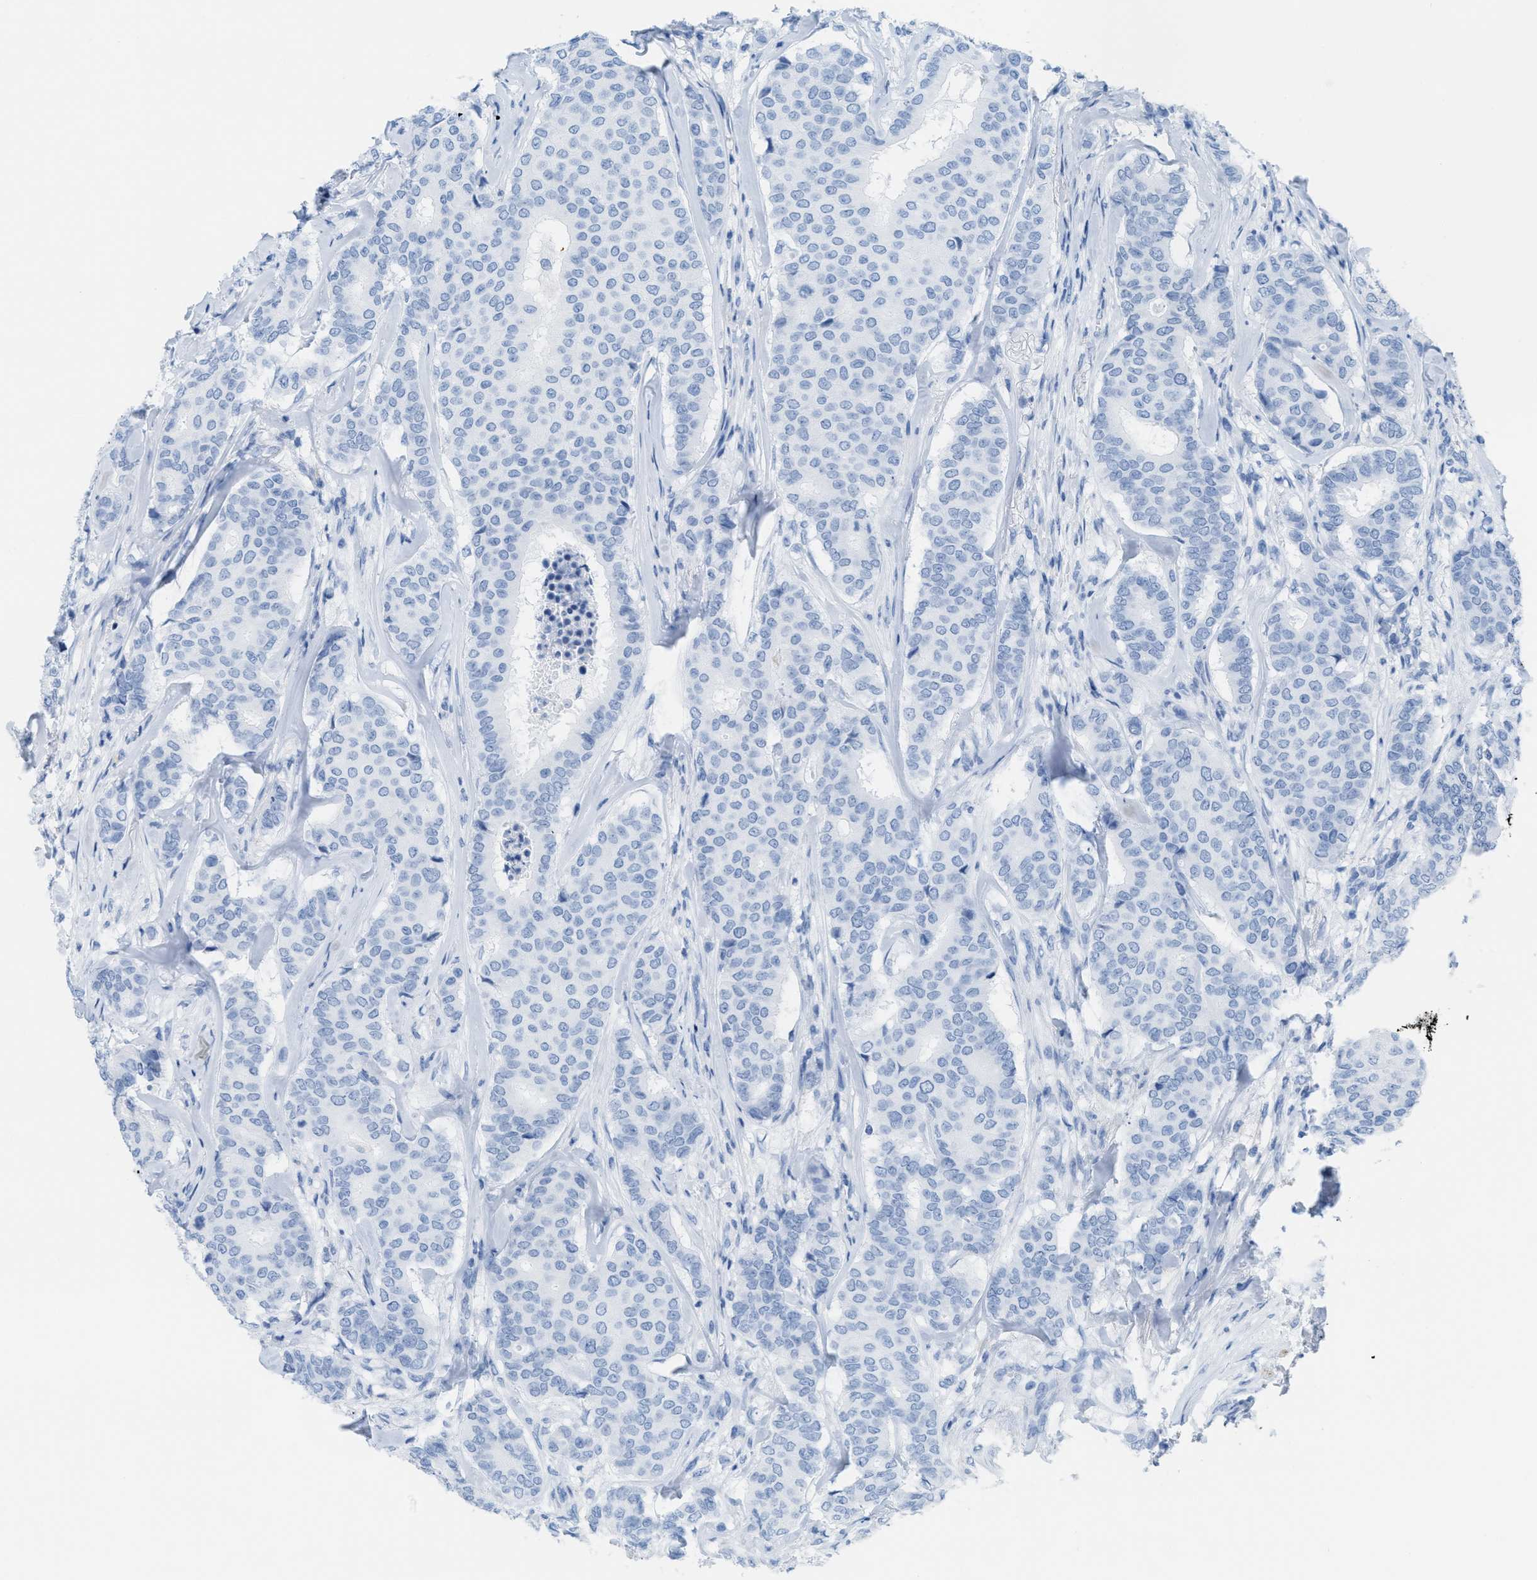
{"staining": {"intensity": "negative", "quantity": "none", "location": "none"}, "tissue": "breast cancer", "cell_type": "Tumor cells", "image_type": "cancer", "snomed": [{"axis": "morphology", "description": "Duct carcinoma"}, {"axis": "topography", "description": "Breast"}], "caption": "Intraductal carcinoma (breast) stained for a protein using immunohistochemistry exhibits no positivity tumor cells.", "gene": "ASGR1", "patient": {"sex": "female", "age": 75}}